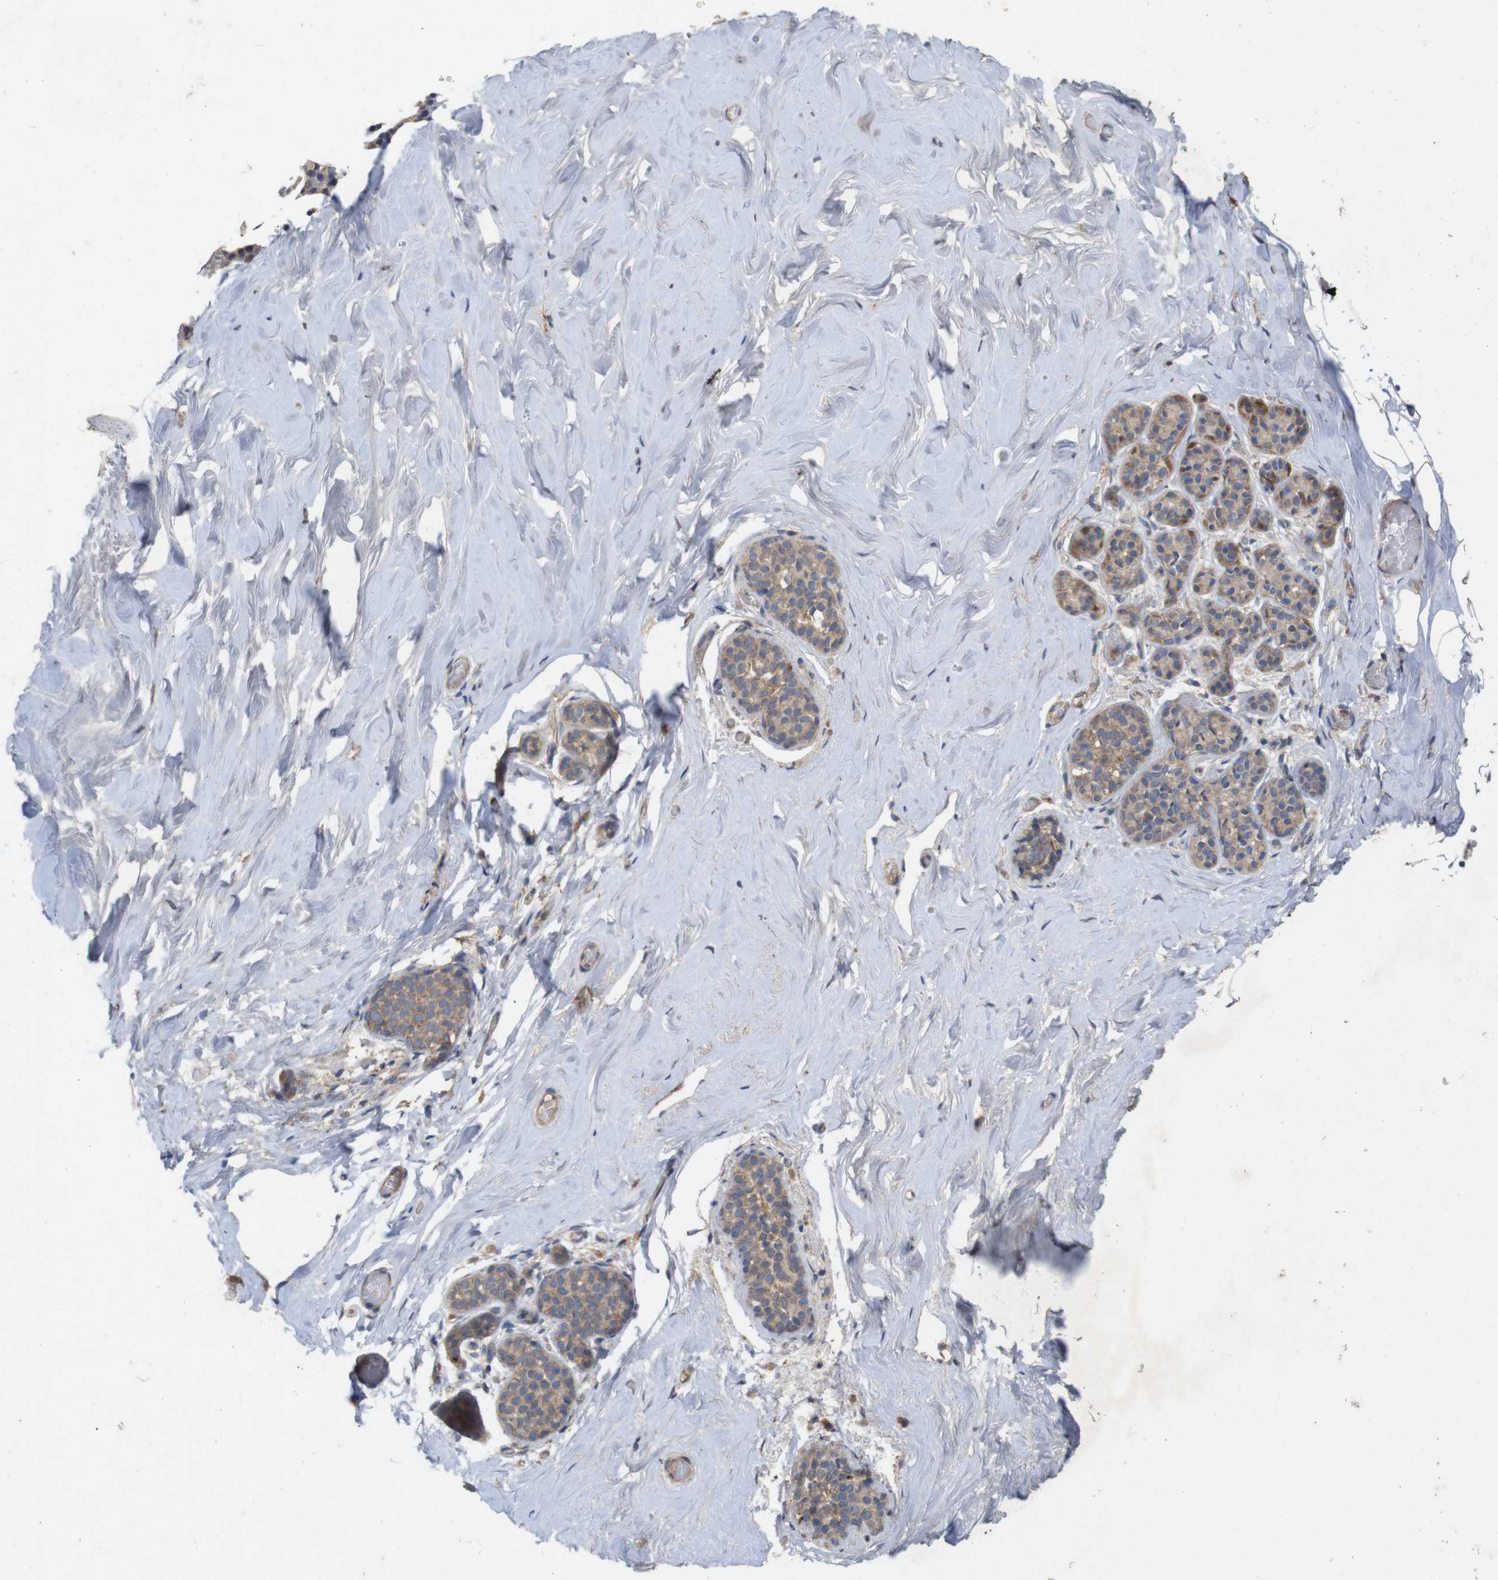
{"staining": {"intensity": "negative", "quantity": "none", "location": "none"}, "tissue": "breast", "cell_type": "Adipocytes", "image_type": "normal", "snomed": [{"axis": "morphology", "description": "Normal tissue, NOS"}, {"axis": "topography", "description": "Breast"}], "caption": "An IHC histopathology image of normal breast is shown. There is no staining in adipocytes of breast. (Stains: DAB (3,3'-diaminobenzidine) IHC with hematoxylin counter stain, Microscopy: brightfield microscopy at high magnification).", "gene": "KCNS3", "patient": {"sex": "female", "age": 75}}